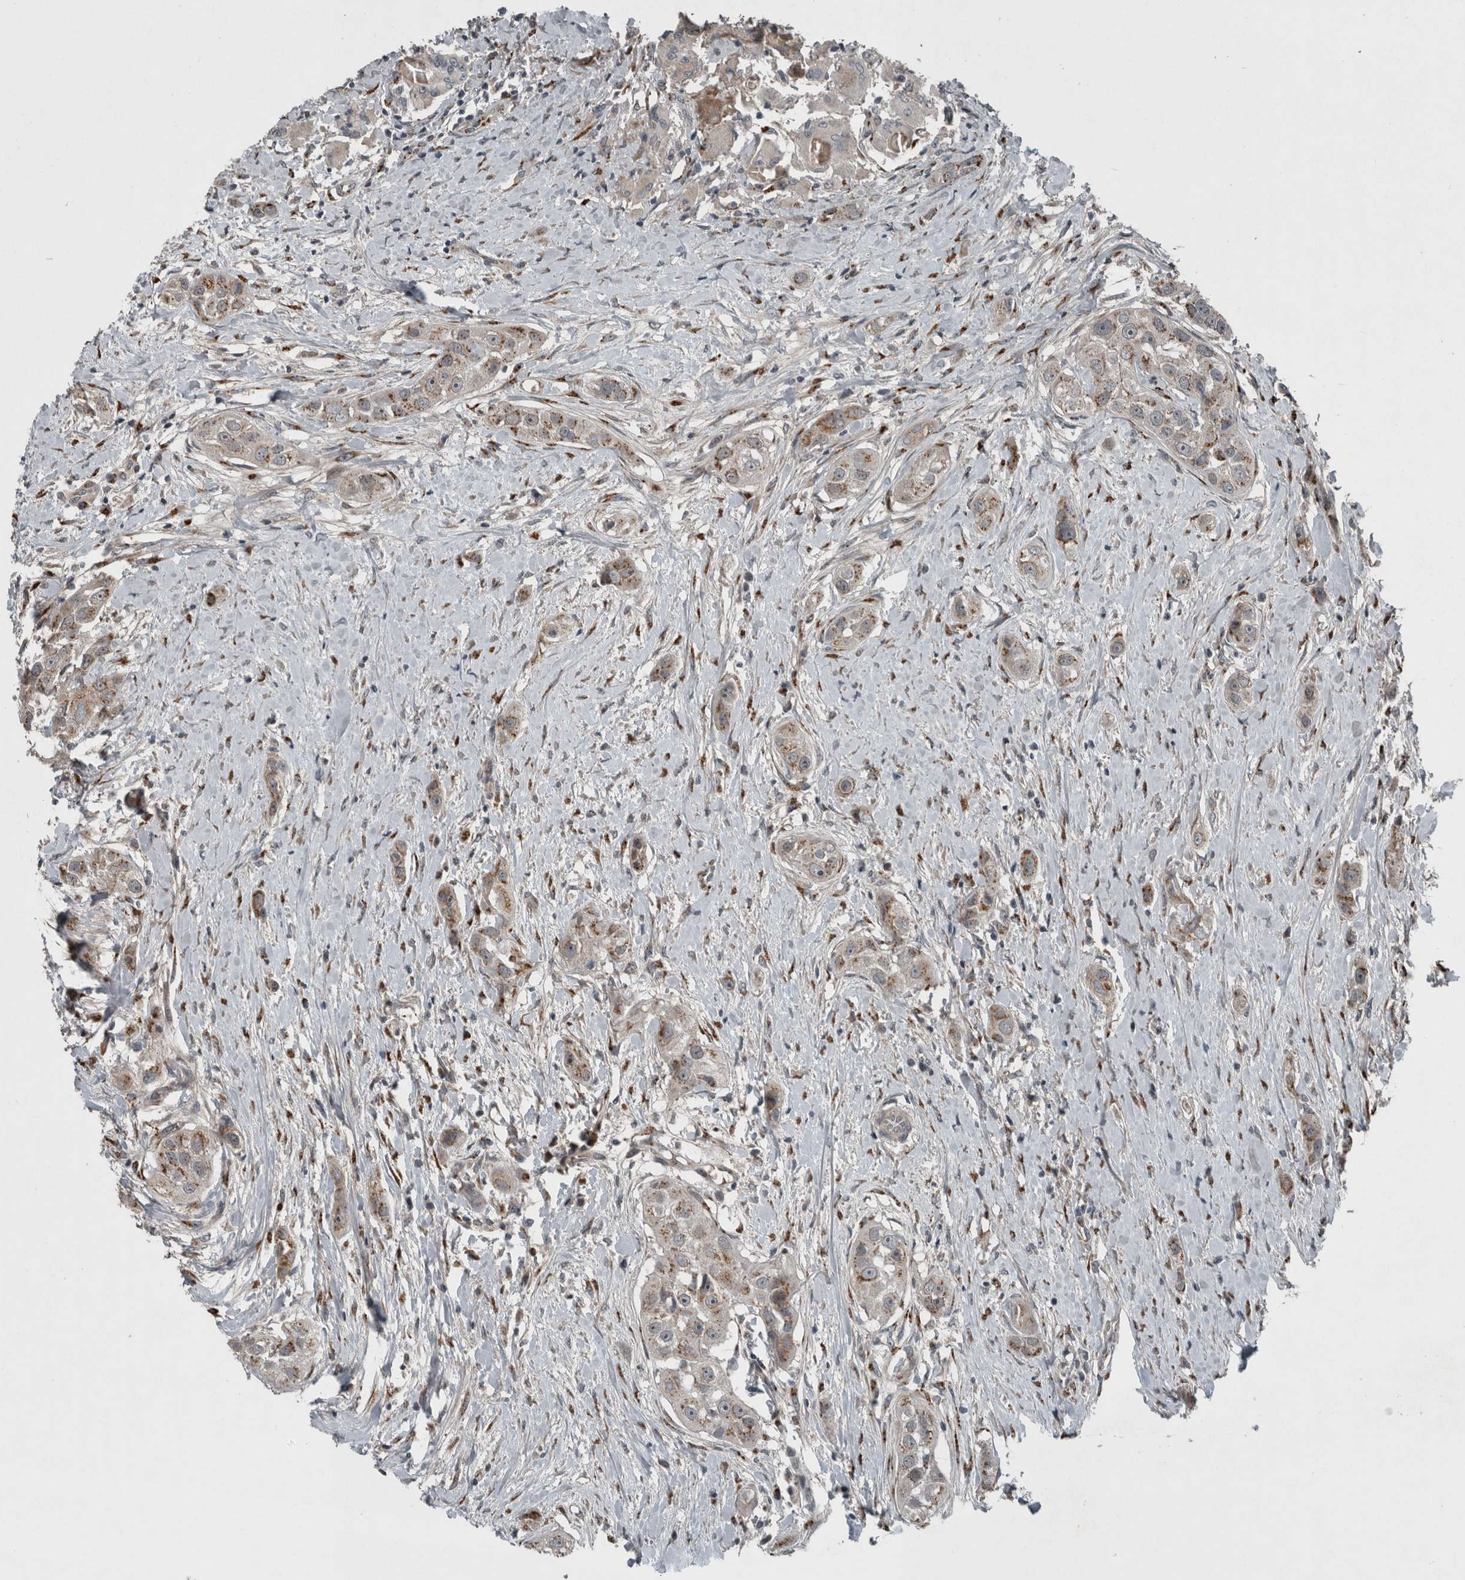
{"staining": {"intensity": "moderate", "quantity": "25%-75%", "location": "cytoplasmic/membranous"}, "tissue": "head and neck cancer", "cell_type": "Tumor cells", "image_type": "cancer", "snomed": [{"axis": "morphology", "description": "Normal tissue, NOS"}, {"axis": "morphology", "description": "Squamous cell carcinoma, NOS"}, {"axis": "topography", "description": "Skeletal muscle"}, {"axis": "topography", "description": "Head-Neck"}], "caption": "A photomicrograph of head and neck cancer stained for a protein shows moderate cytoplasmic/membranous brown staining in tumor cells.", "gene": "ZNF345", "patient": {"sex": "male", "age": 51}}